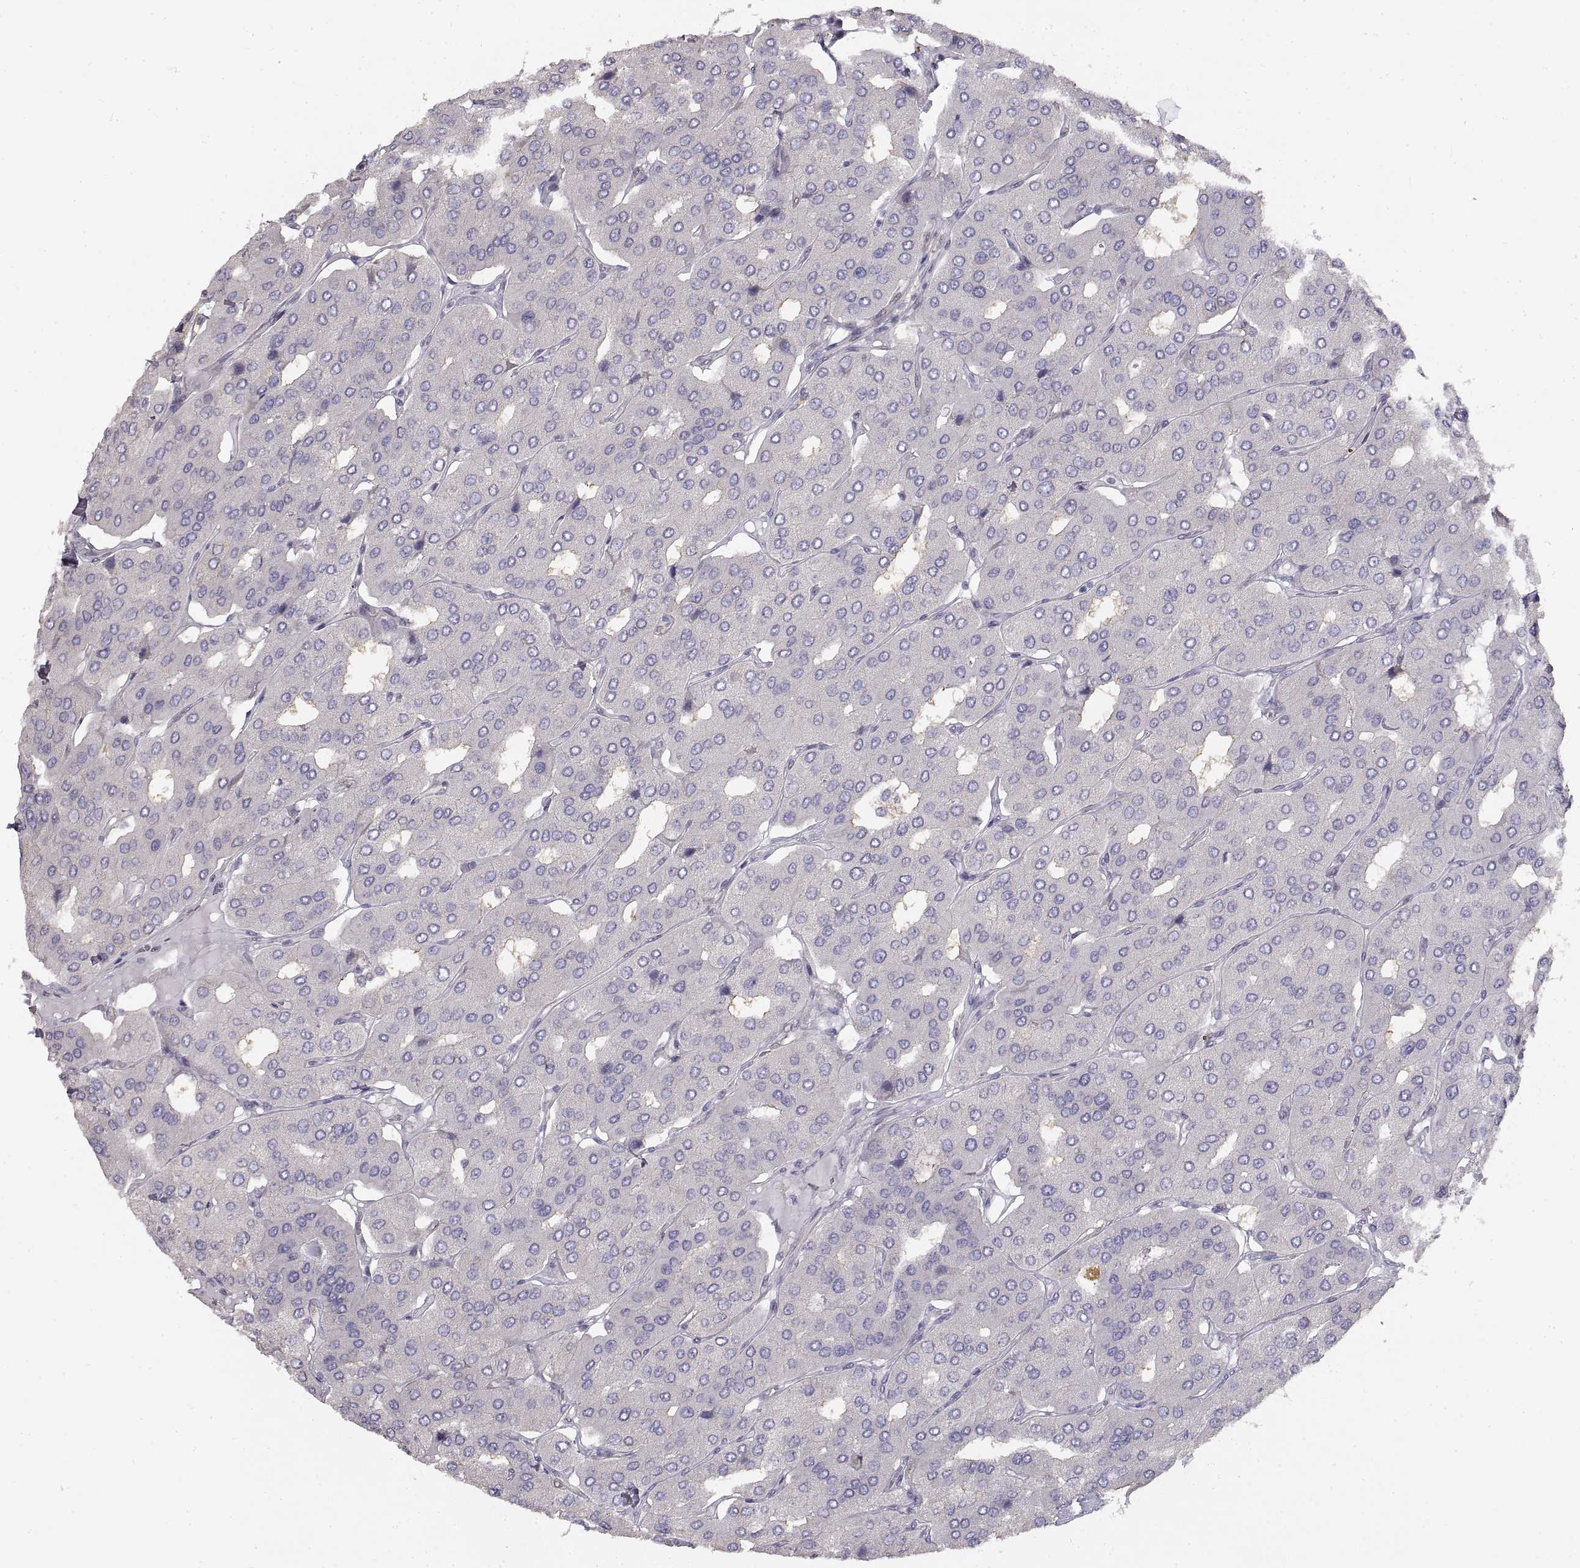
{"staining": {"intensity": "negative", "quantity": "none", "location": "none"}, "tissue": "parathyroid gland", "cell_type": "Glandular cells", "image_type": "normal", "snomed": [{"axis": "morphology", "description": "Normal tissue, NOS"}, {"axis": "morphology", "description": "Adenoma, NOS"}, {"axis": "topography", "description": "Parathyroid gland"}], "caption": "Micrograph shows no significant protein staining in glandular cells of unremarkable parathyroid gland.", "gene": "HSP90AB1", "patient": {"sex": "female", "age": 86}}